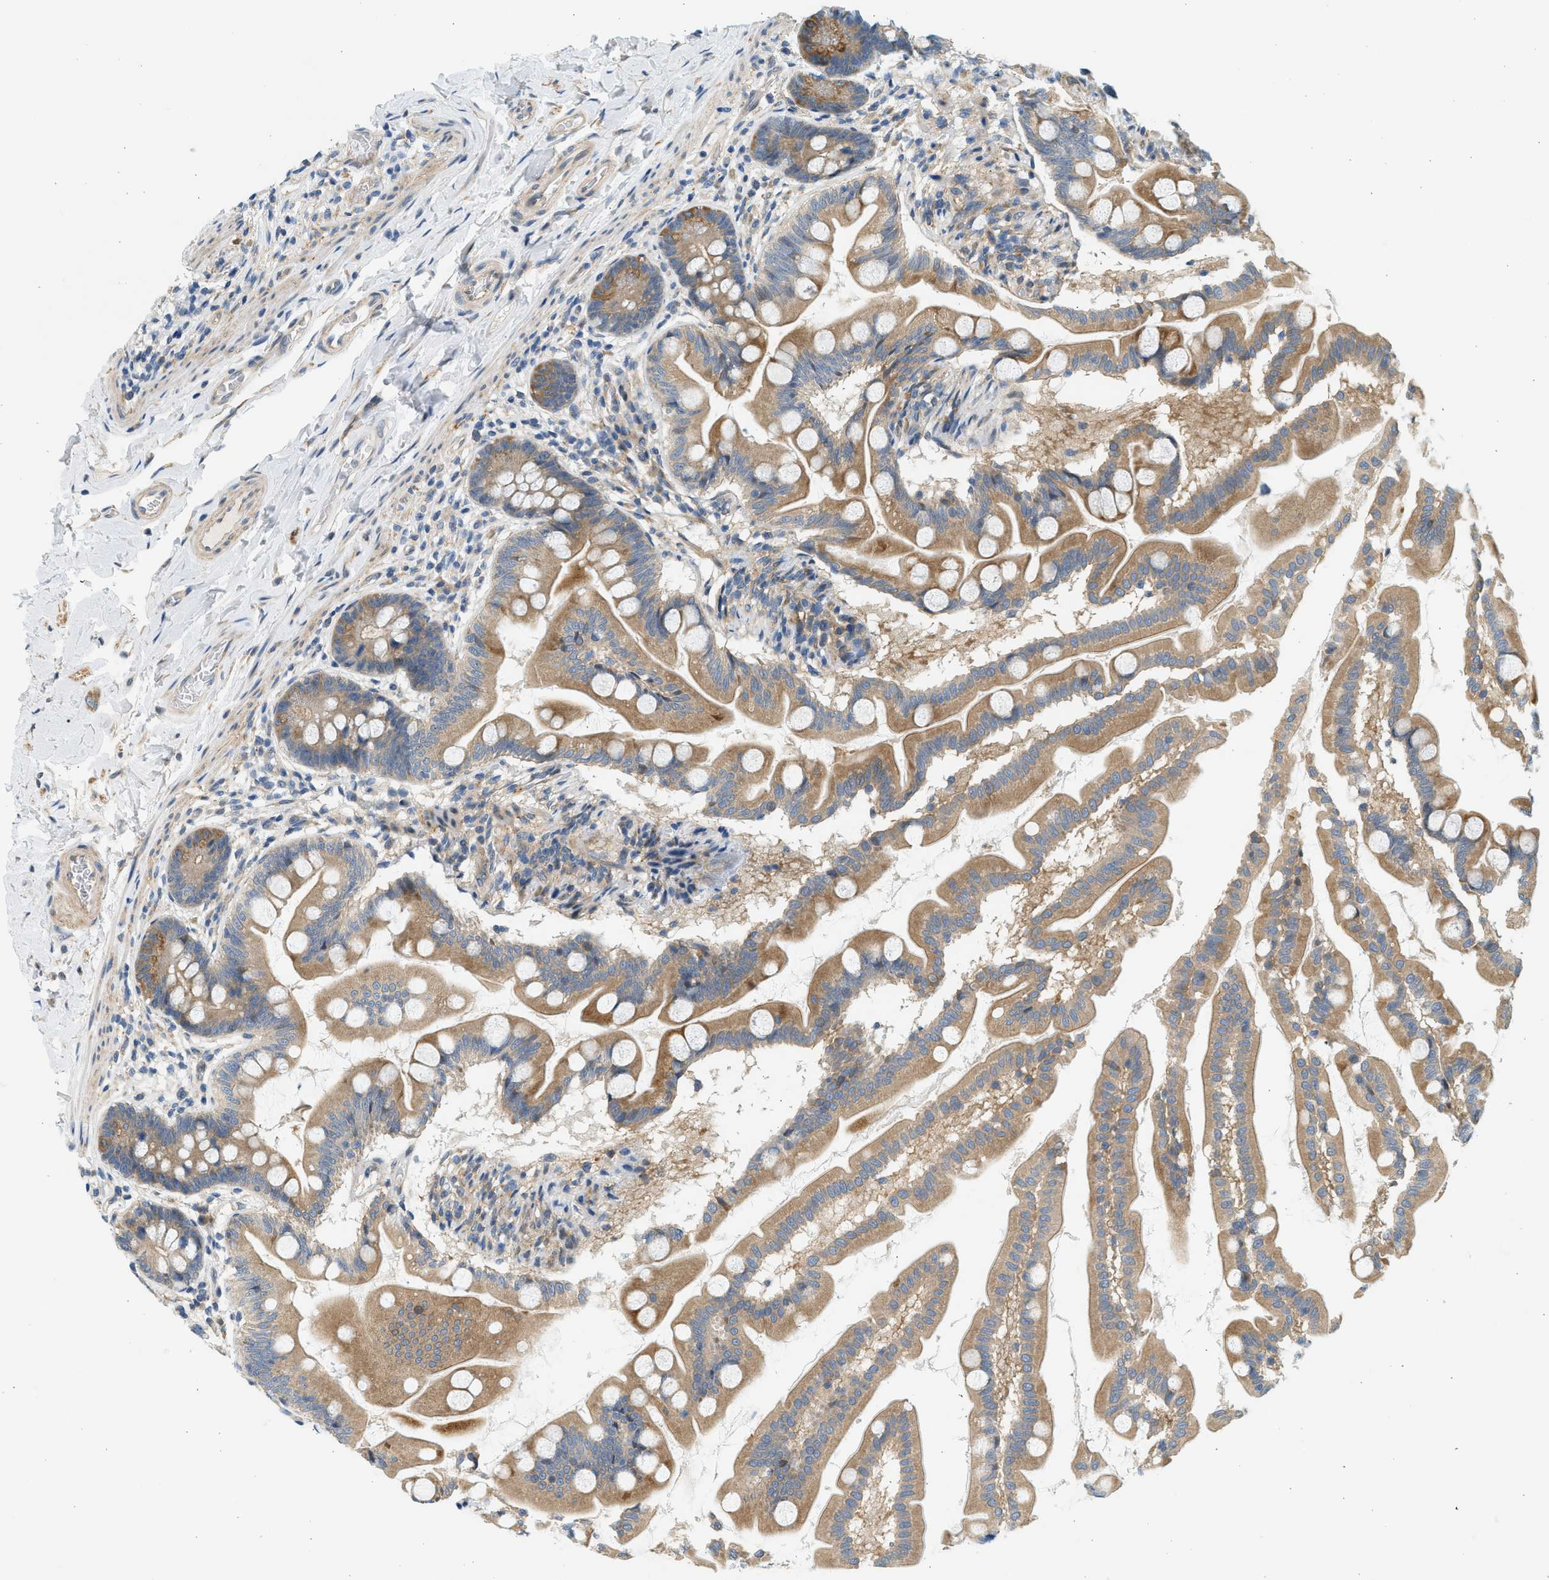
{"staining": {"intensity": "strong", "quantity": ">75%", "location": "cytoplasmic/membranous"}, "tissue": "small intestine", "cell_type": "Glandular cells", "image_type": "normal", "snomed": [{"axis": "morphology", "description": "Normal tissue, NOS"}, {"axis": "topography", "description": "Small intestine"}], "caption": "High-power microscopy captured an immunohistochemistry (IHC) photomicrograph of benign small intestine, revealing strong cytoplasmic/membranous expression in approximately >75% of glandular cells. (brown staining indicates protein expression, while blue staining denotes nuclei).", "gene": "KDELR2", "patient": {"sex": "female", "age": 56}}